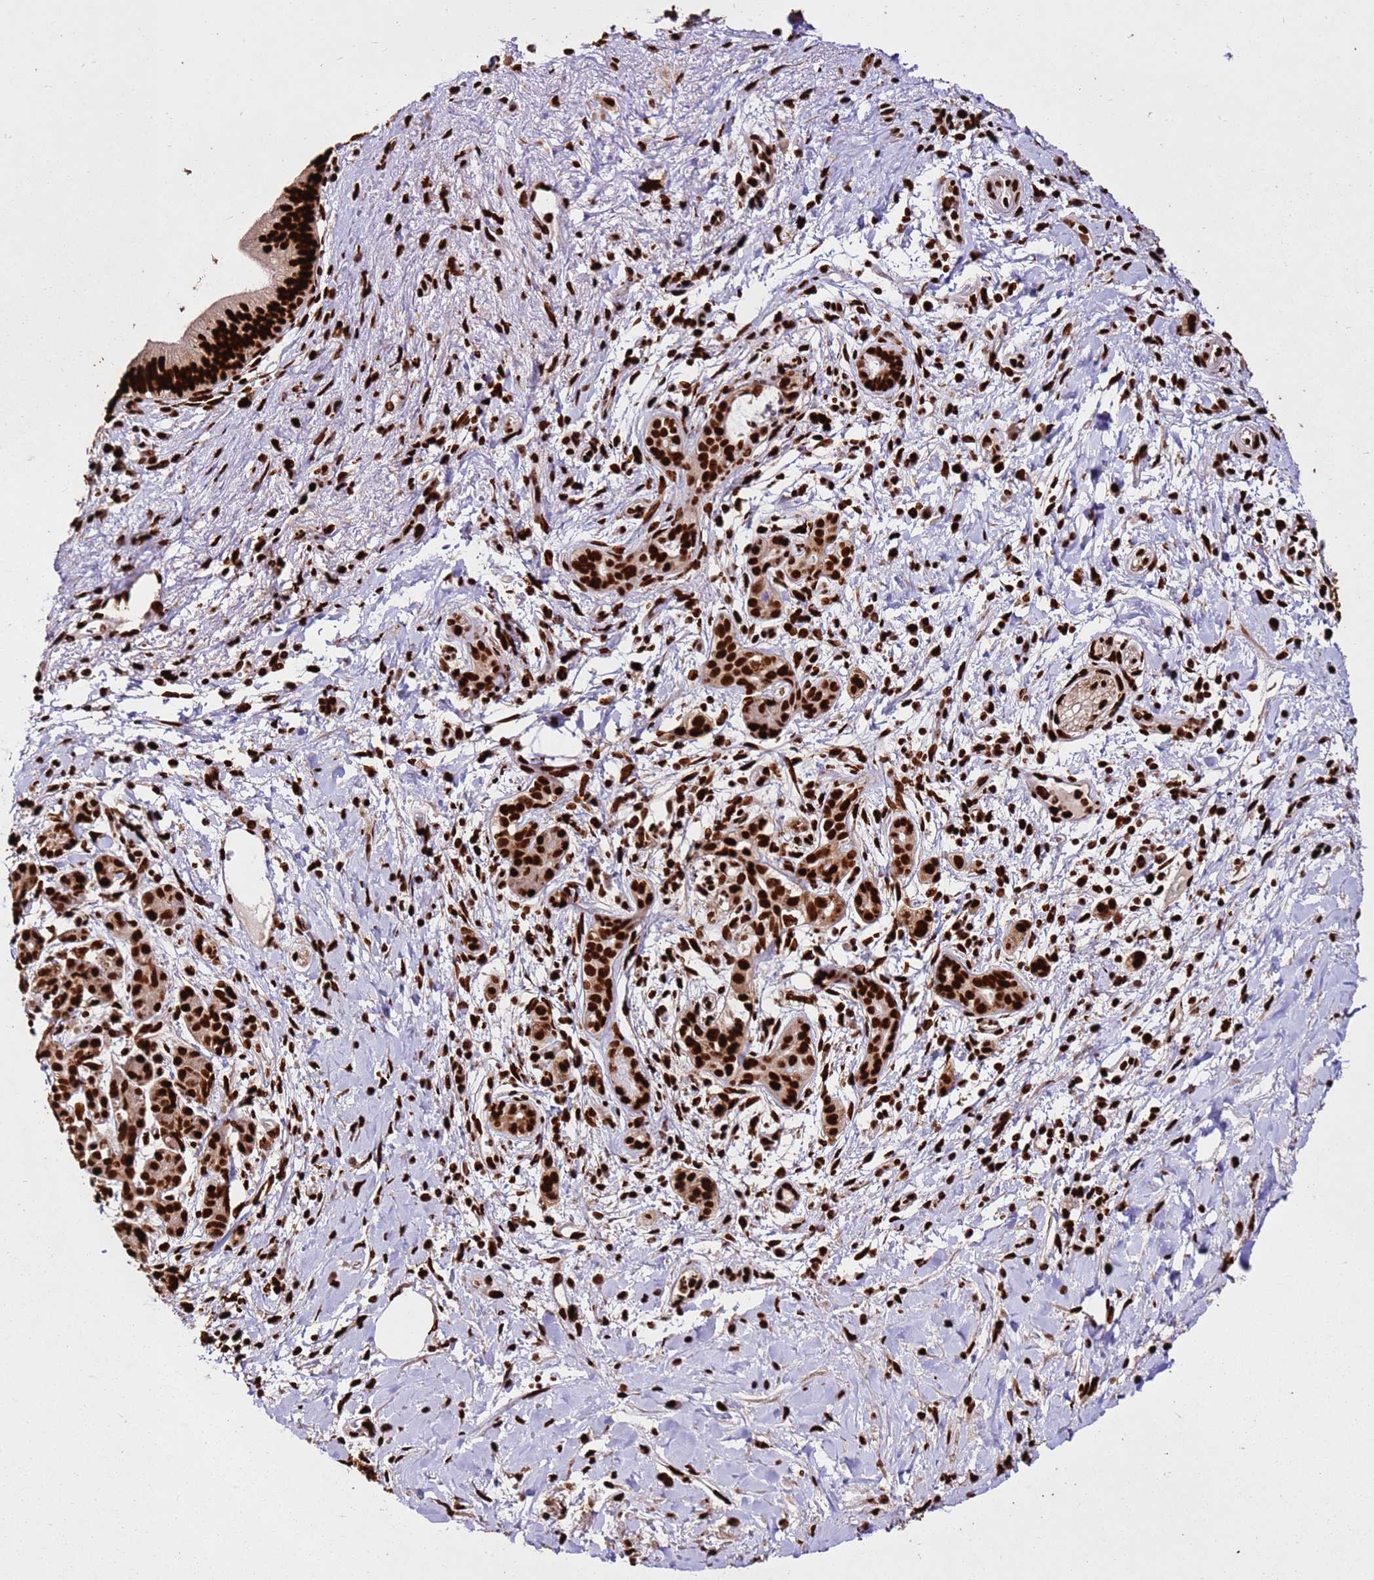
{"staining": {"intensity": "strong", "quantity": ">75%", "location": "nuclear"}, "tissue": "pancreatic cancer", "cell_type": "Tumor cells", "image_type": "cancer", "snomed": [{"axis": "morphology", "description": "Adenocarcinoma, NOS"}, {"axis": "topography", "description": "Pancreas"}], "caption": "A photomicrograph of pancreatic cancer (adenocarcinoma) stained for a protein displays strong nuclear brown staining in tumor cells.", "gene": "HNRNPAB", "patient": {"sex": "male", "age": 78}}